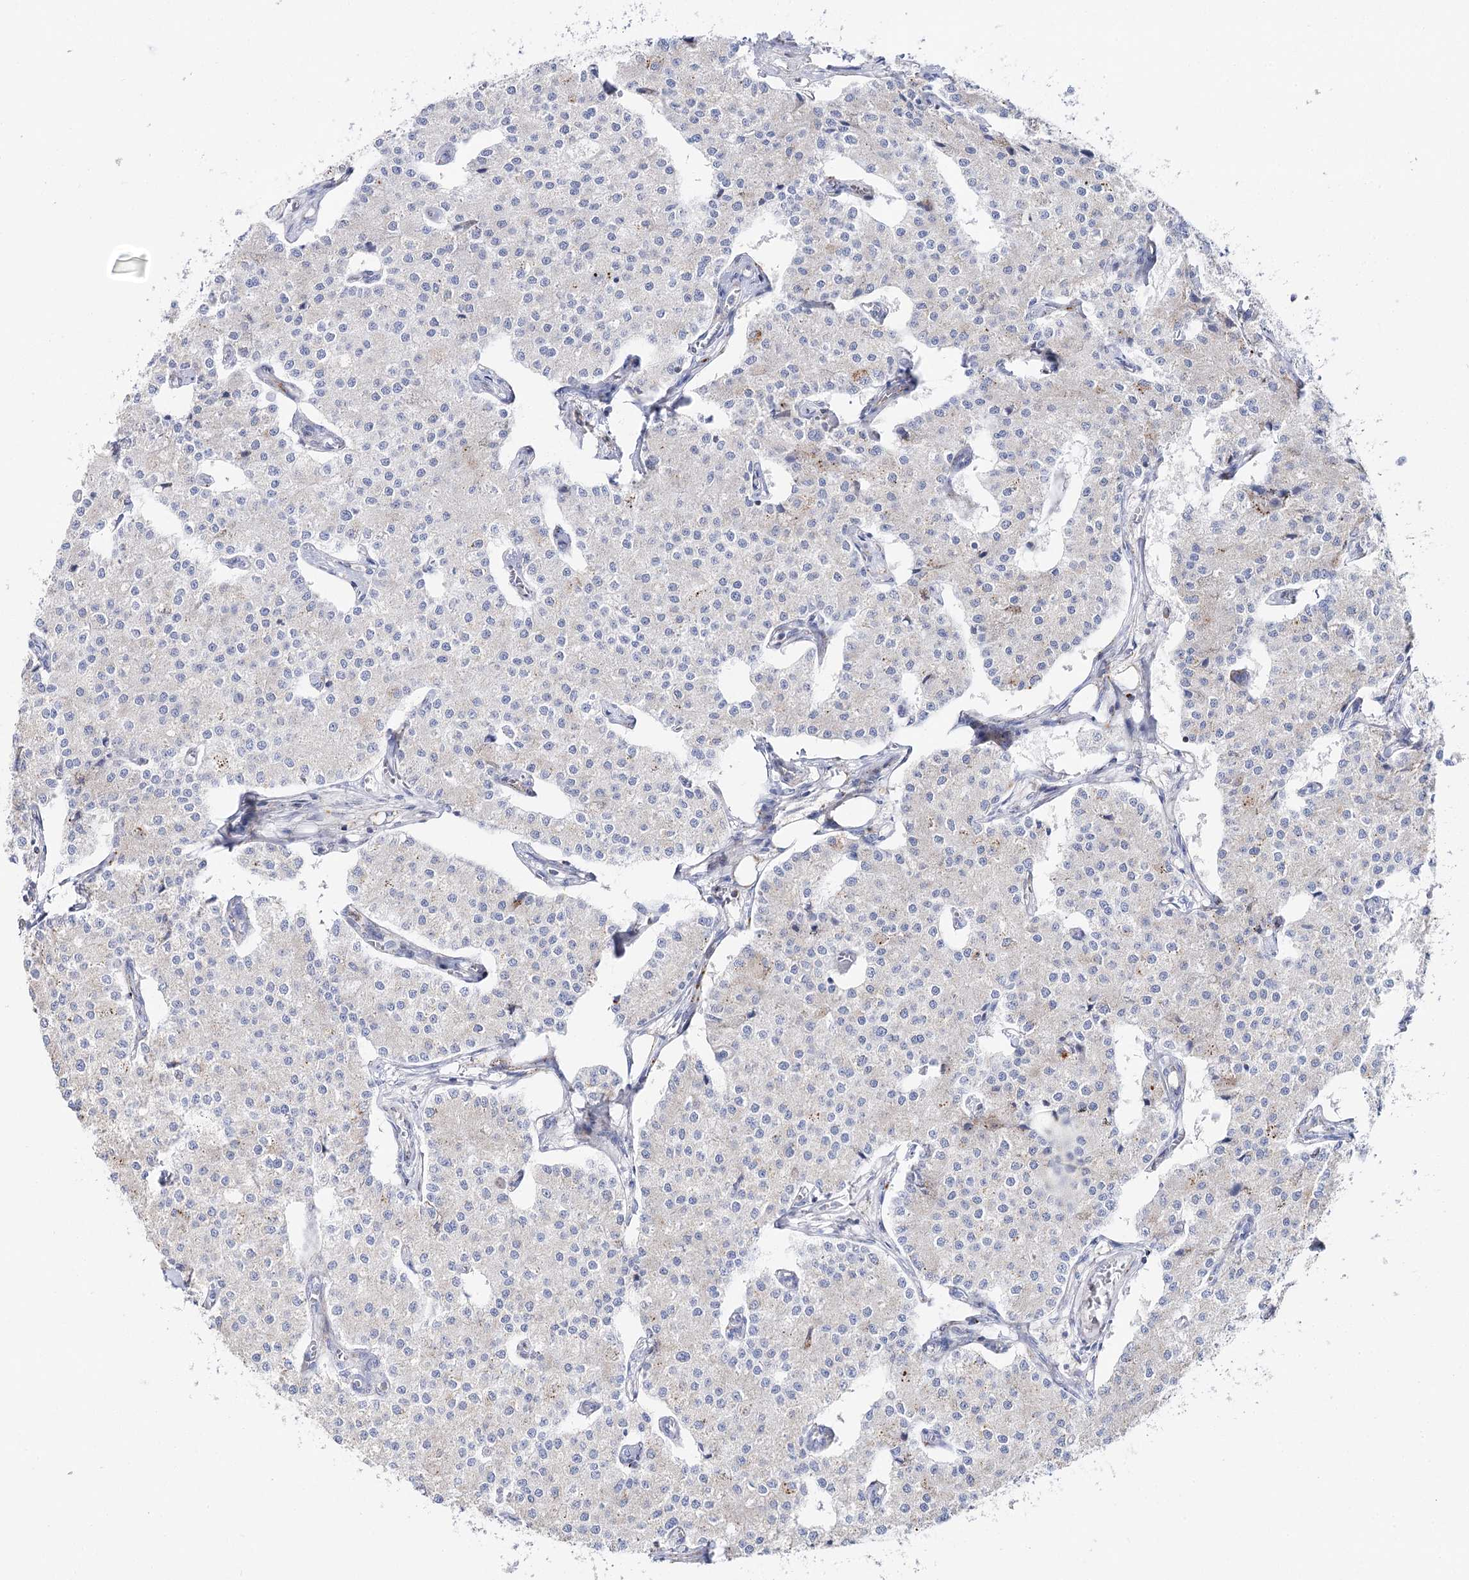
{"staining": {"intensity": "negative", "quantity": "none", "location": "none"}, "tissue": "carcinoid", "cell_type": "Tumor cells", "image_type": "cancer", "snomed": [{"axis": "morphology", "description": "Carcinoid, malignant, NOS"}, {"axis": "topography", "description": "Colon"}], "caption": "Carcinoid (malignant) stained for a protein using IHC demonstrates no positivity tumor cells.", "gene": "SLC3A1", "patient": {"sex": "female", "age": 52}}